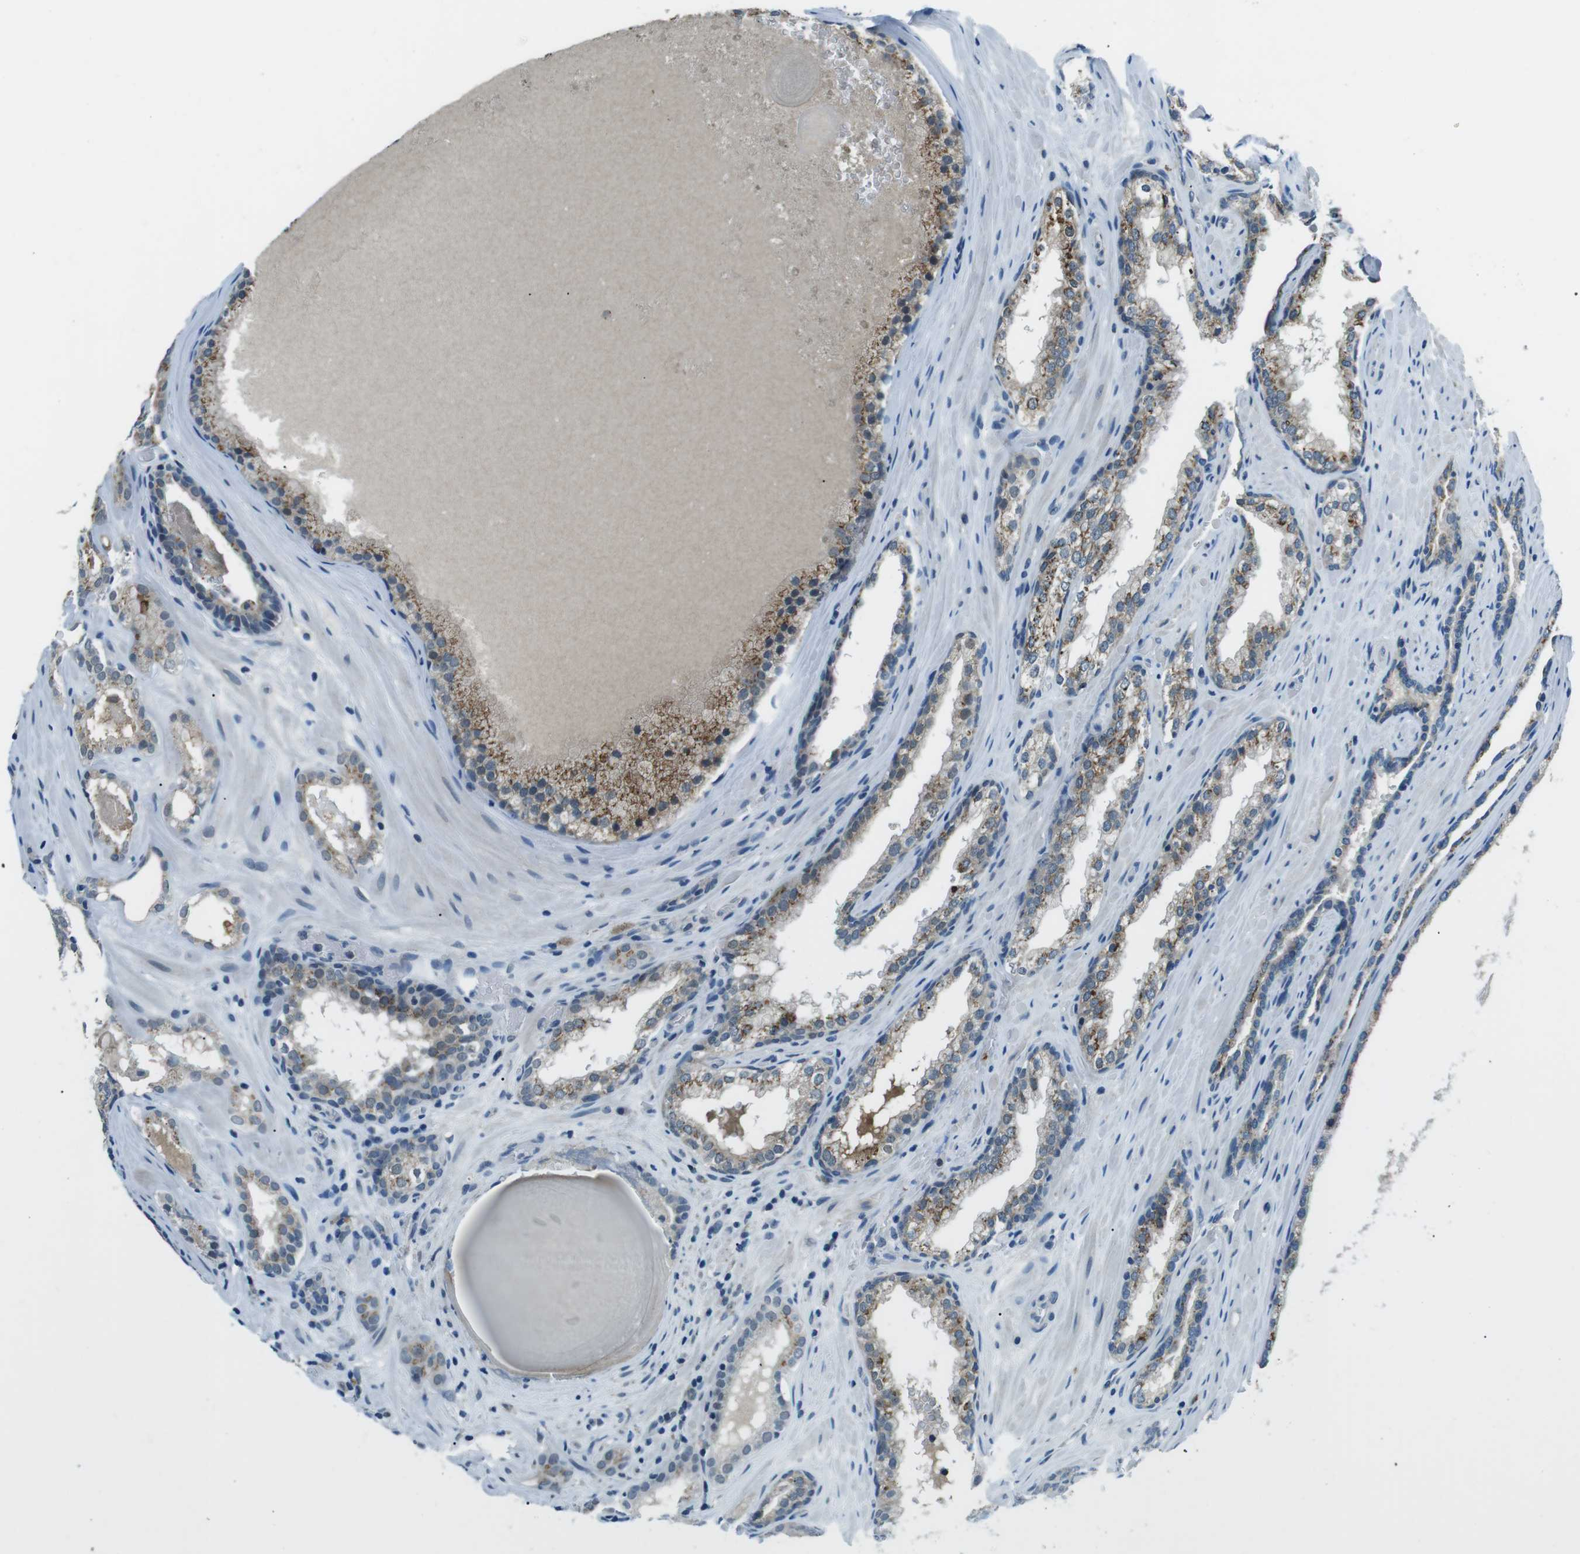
{"staining": {"intensity": "moderate", "quantity": "25%-75%", "location": "cytoplasmic/membranous"}, "tissue": "prostate cancer", "cell_type": "Tumor cells", "image_type": "cancer", "snomed": [{"axis": "morphology", "description": "Adenocarcinoma, High grade"}, {"axis": "topography", "description": "Prostate"}], "caption": "Protein expression analysis of human prostate cancer (adenocarcinoma (high-grade)) reveals moderate cytoplasmic/membranous positivity in approximately 25%-75% of tumor cells.", "gene": "FAM3B", "patient": {"sex": "male", "age": 60}}